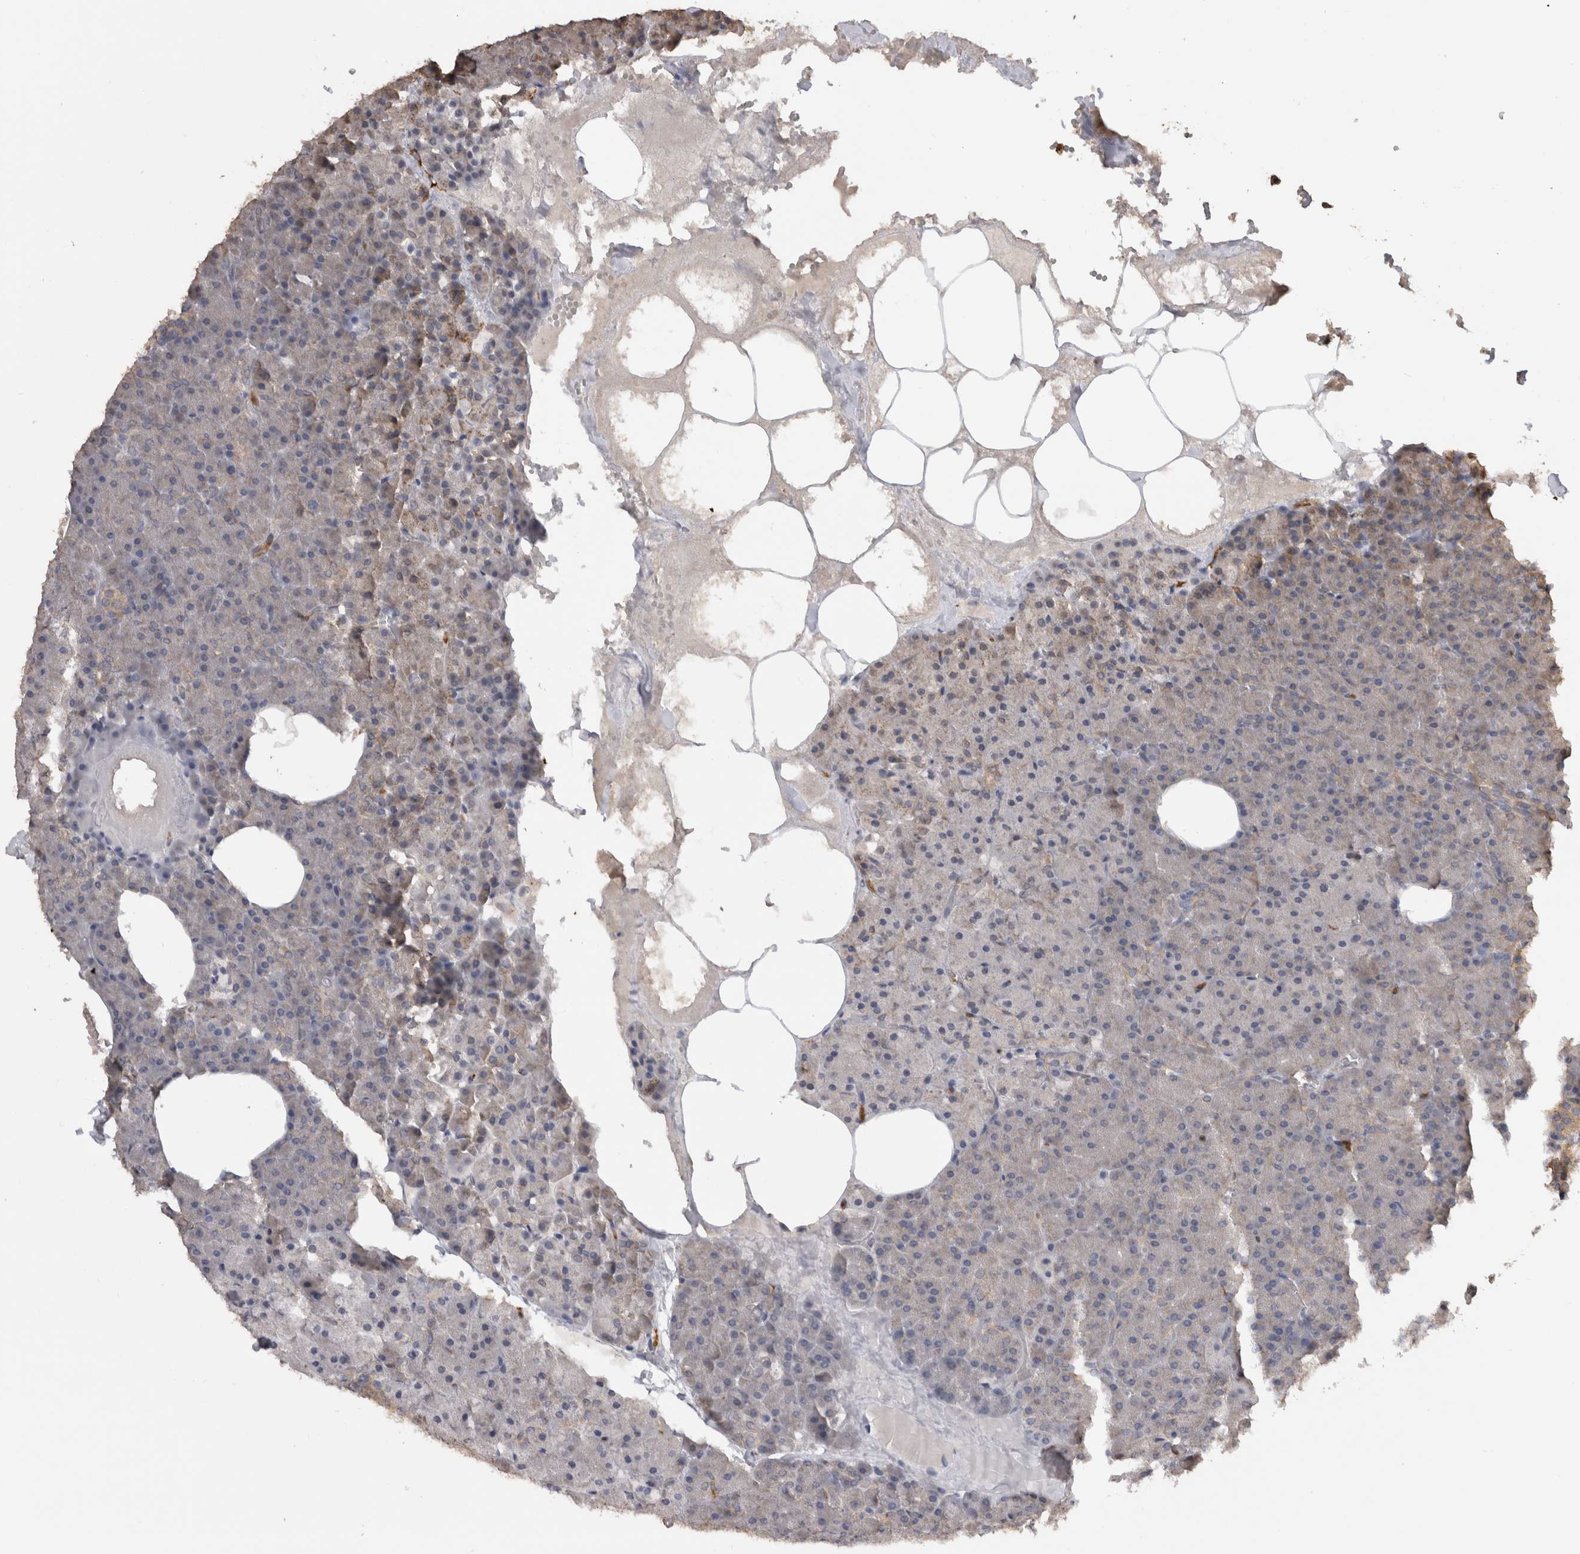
{"staining": {"intensity": "moderate", "quantity": "<25%", "location": "cytoplasmic/membranous"}, "tissue": "pancreas", "cell_type": "Exocrine glandular cells", "image_type": "normal", "snomed": [{"axis": "morphology", "description": "Normal tissue, NOS"}, {"axis": "morphology", "description": "Carcinoid, malignant, NOS"}, {"axis": "topography", "description": "Pancreas"}], "caption": "Protein staining exhibits moderate cytoplasmic/membranous positivity in about <25% of exocrine glandular cells in benign pancreas. The staining is performed using DAB (3,3'-diaminobenzidine) brown chromogen to label protein expression. The nuclei are counter-stained blue using hematoxylin.", "gene": "PAK4", "patient": {"sex": "female", "age": 35}}